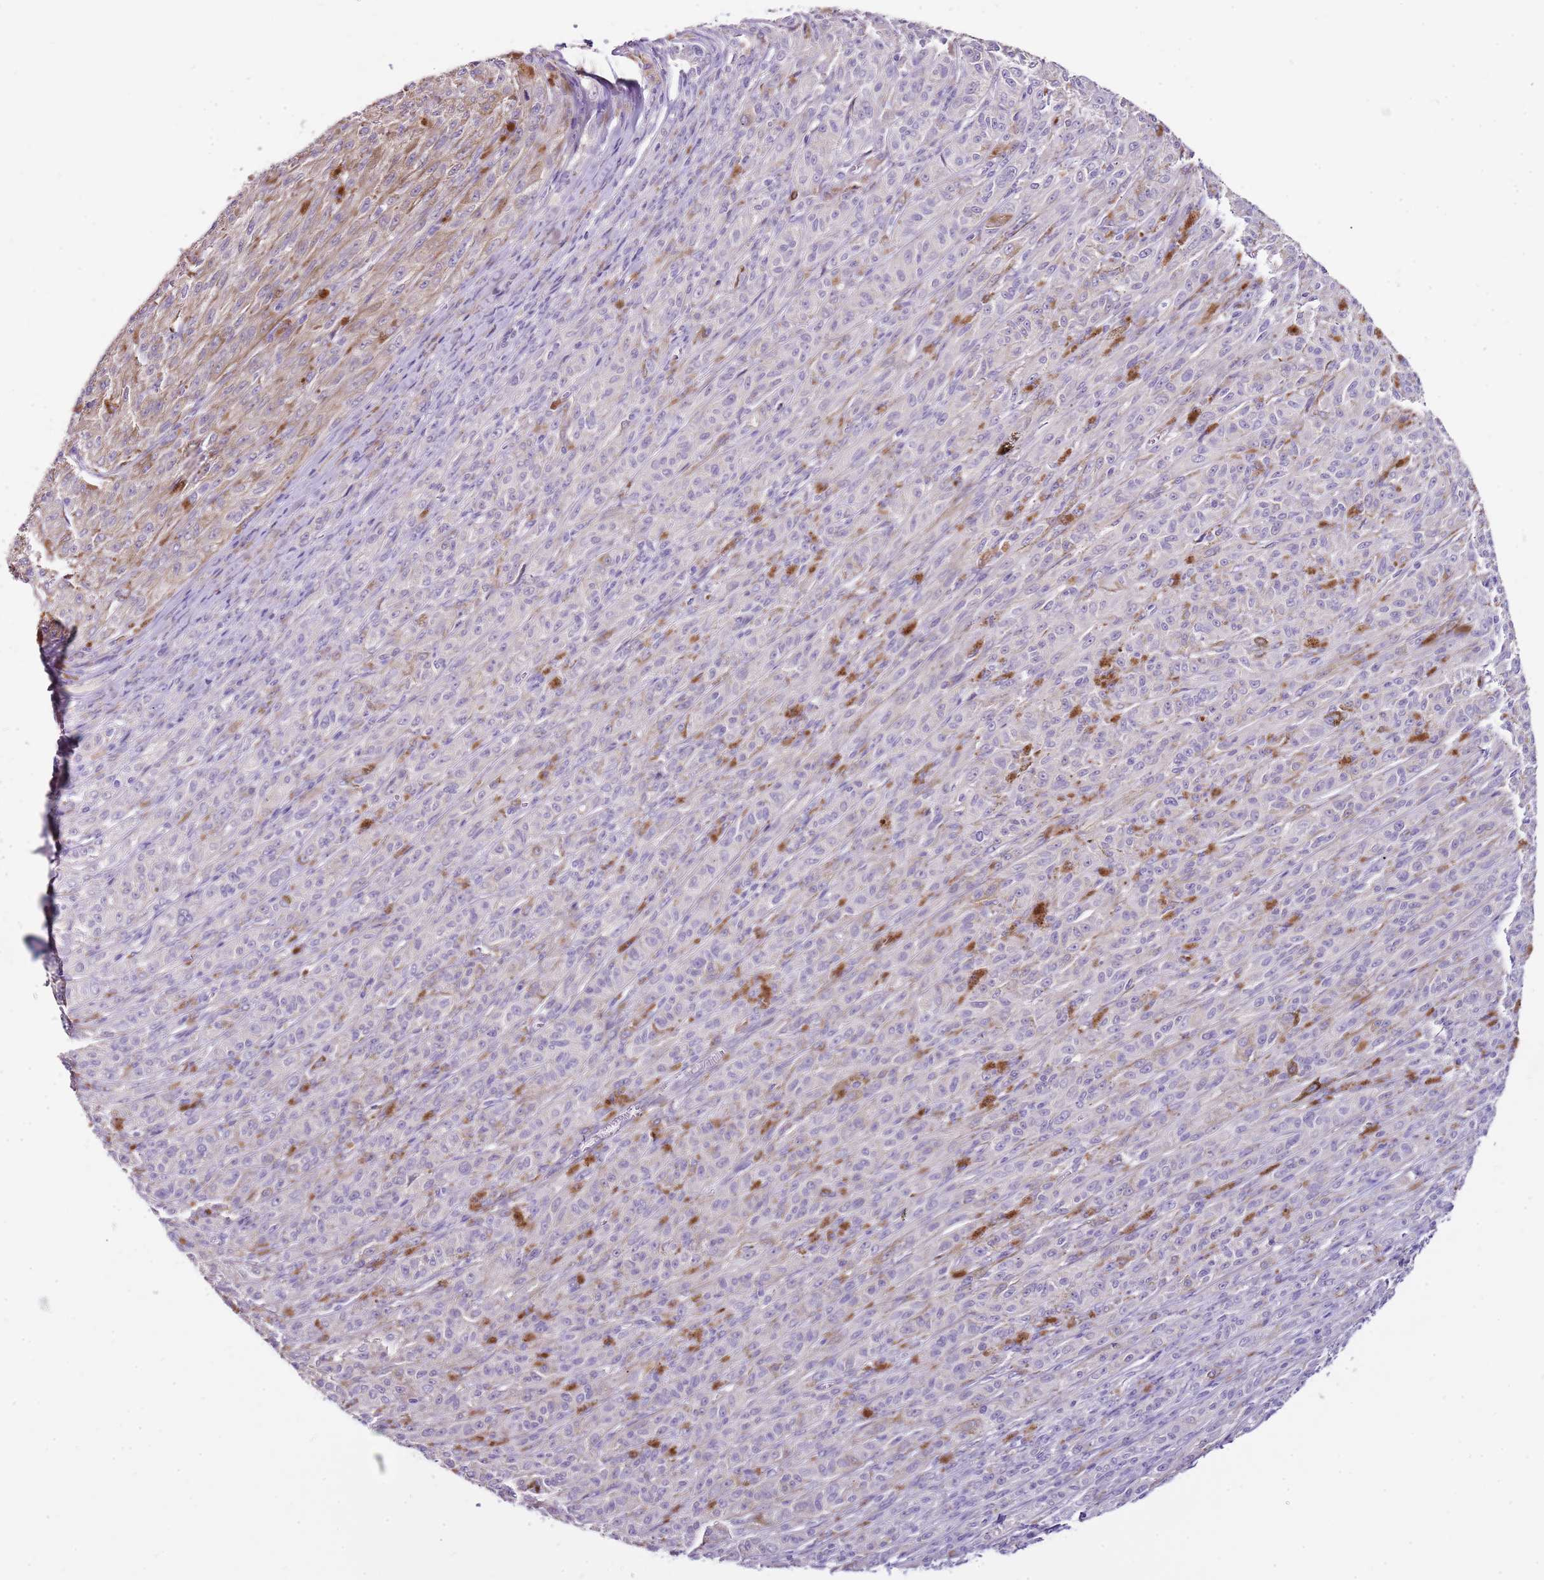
{"staining": {"intensity": "negative", "quantity": "none", "location": "none"}, "tissue": "melanoma", "cell_type": "Tumor cells", "image_type": "cancer", "snomed": [{"axis": "morphology", "description": "Malignant melanoma, NOS"}, {"axis": "topography", "description": "Skin"}], "caption": "Tumor cells show no significant protein expression in malignant melanoma. (IHC, brightfield microscopy, high magnification).", "gene": "NKX2-3", "patient": {"sex": "female", "age": 52}}